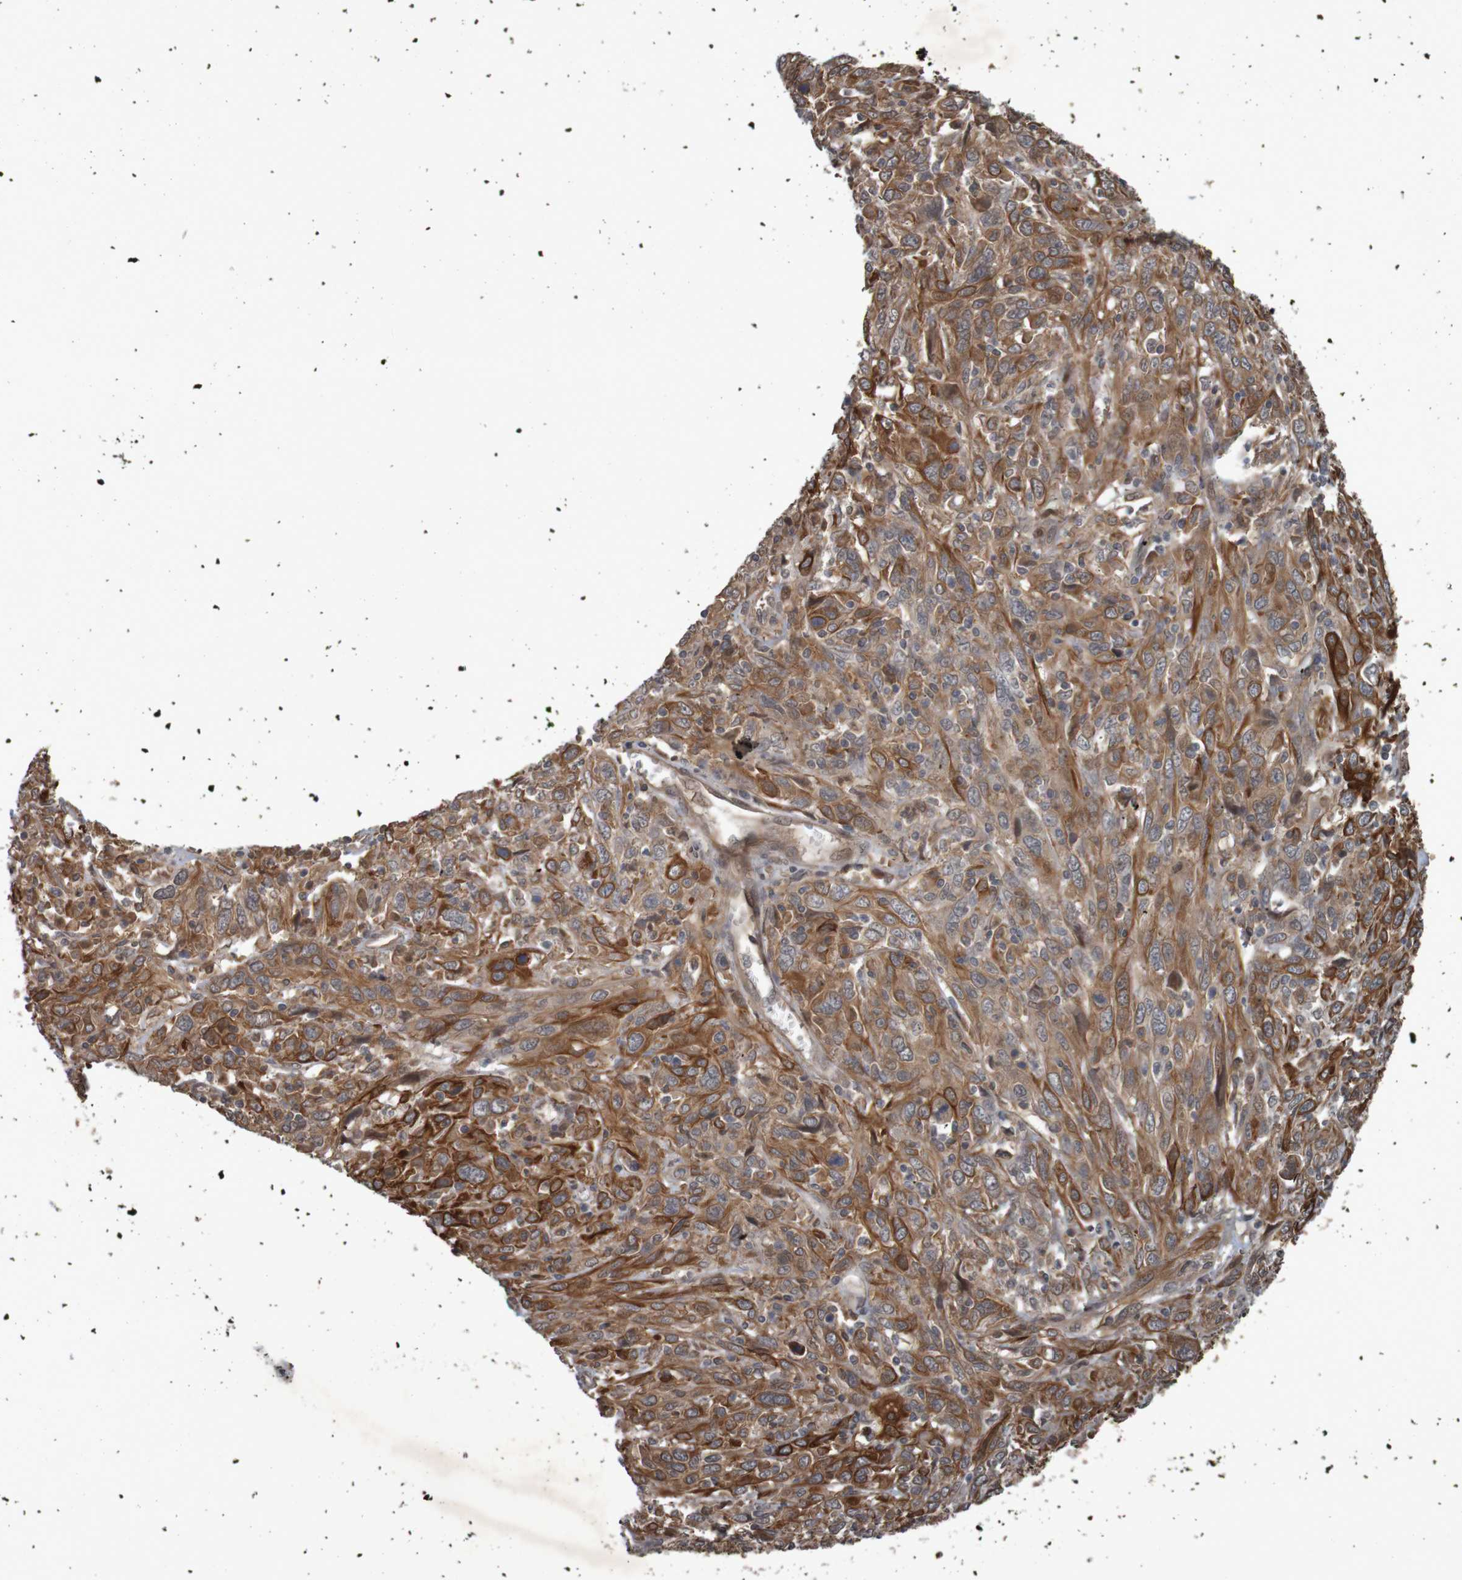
{"staining": {"intensity": "strong", "quantity": ">75%", "location": "cytoplasmic/membranous"}, "tissue": "cervical cancer", "cell_type": "Tumor cells", "image_type": "cancer", "snomed": [{"axis": "morphology", "description": "Squamous cell carcinoma, NOS"}, {"axis": "topography", "description": "Cervix"}], "caption": "The immunohistochemical stain shows strong cytoplasmic/membranous staining in tumor cells of cervical squamous cell carcinoma tissue.", "gene": "ARHGEF11", "patient": {"sex": "female", "age": 46}}